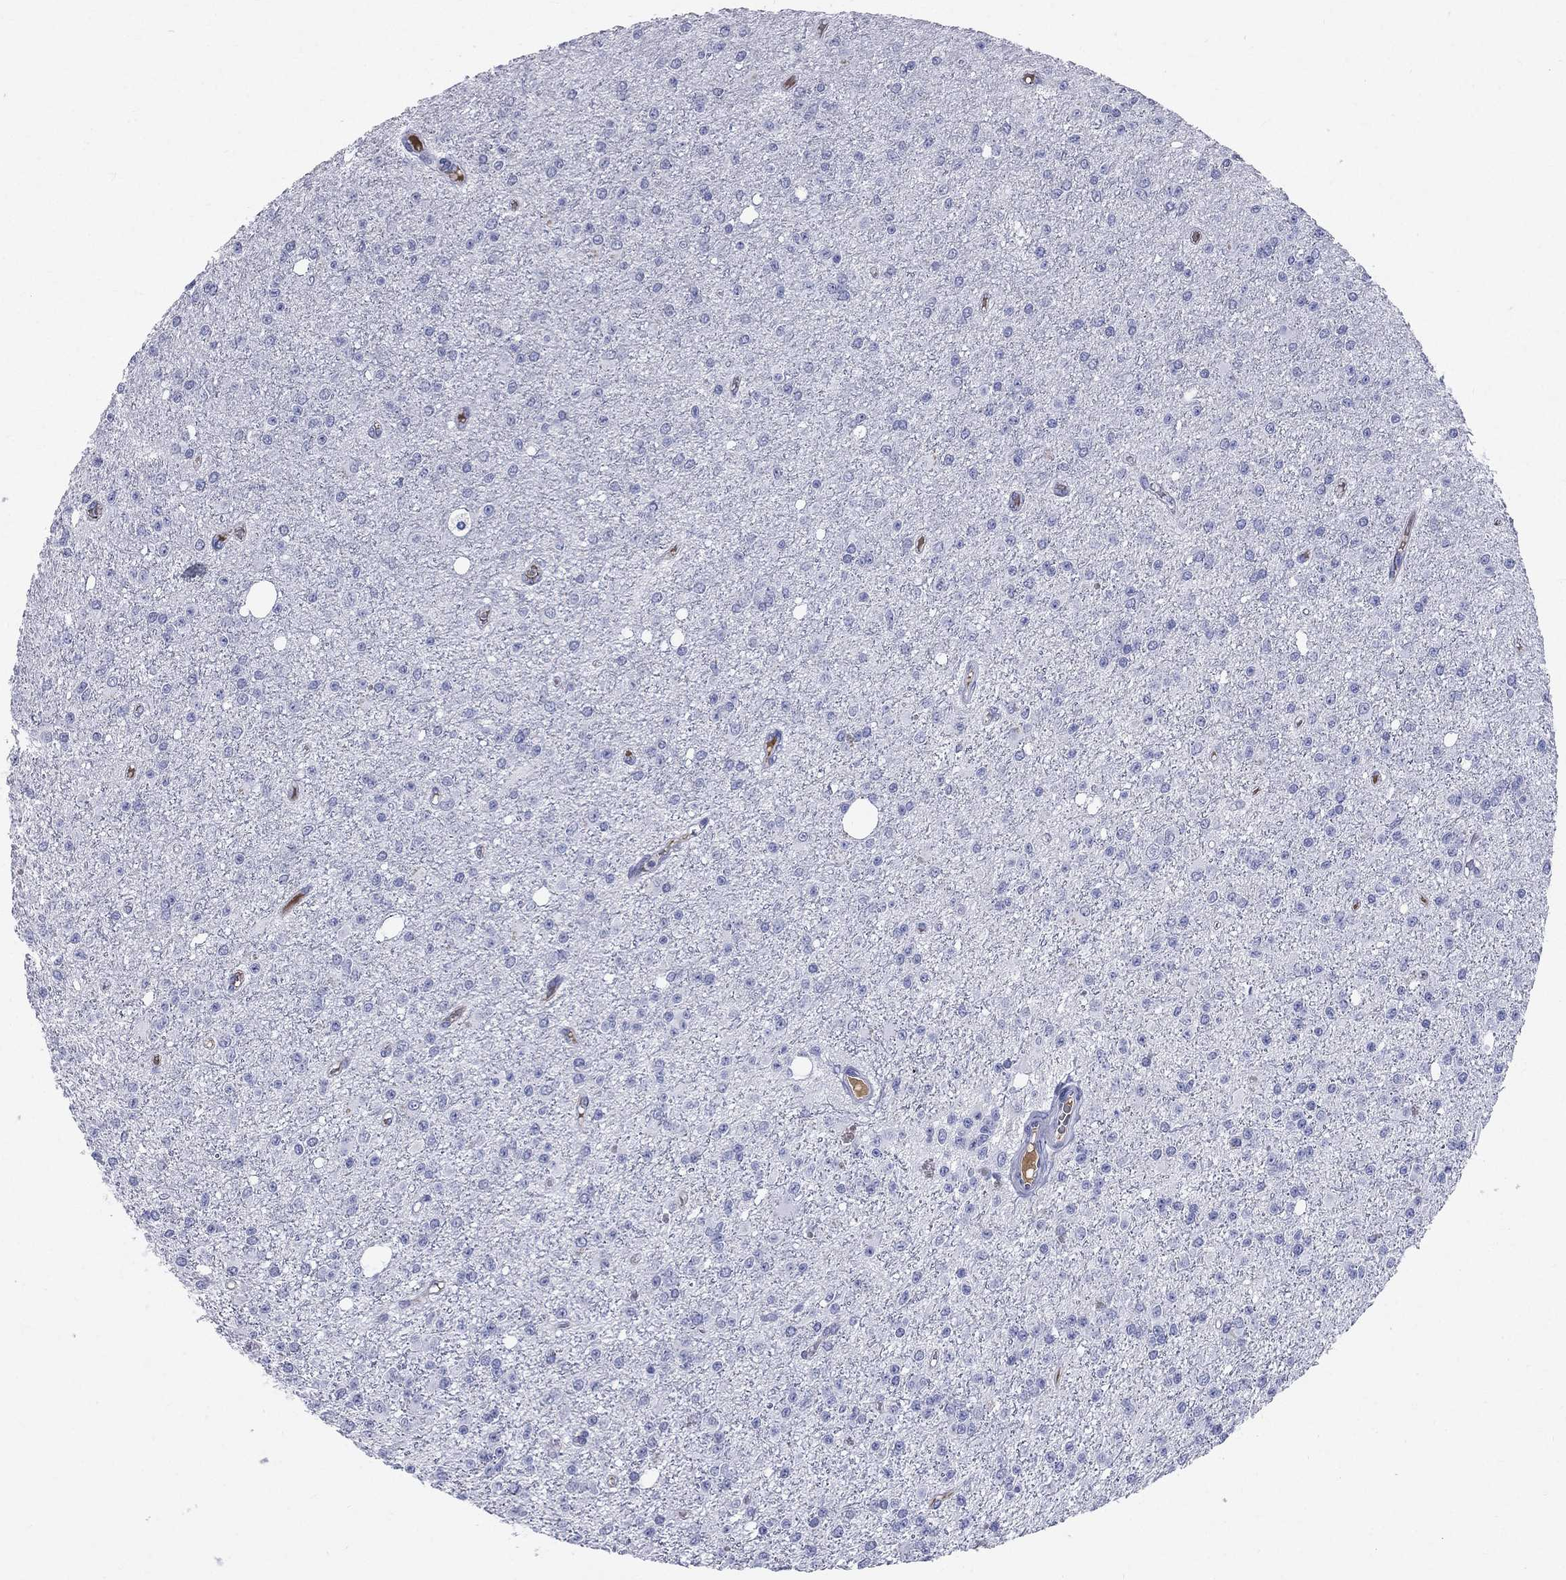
{"staining": {"intensity": "negative", "quantity": "none", "location": "none"}, "tissue": "glioma", "cell_type": "Tumor cells", "image_type": "cancer", "snomed": [{"axis": "morphology", "description": "Glioma, malignant, Low grade"}, {"axis": "topography", "description": "Brain"}], "caption": "An immunohistochemistry (IHC) micrograph of glioma is shown. There is no staining in tumor cells of glioma. The staining is performed using DAB (3,3'-diaminobenzidine) brown chromogen with nuclei counter-stained in using hematoxylin.", "gene": "HP", "patient": {"sex": "female", "age": 45}}